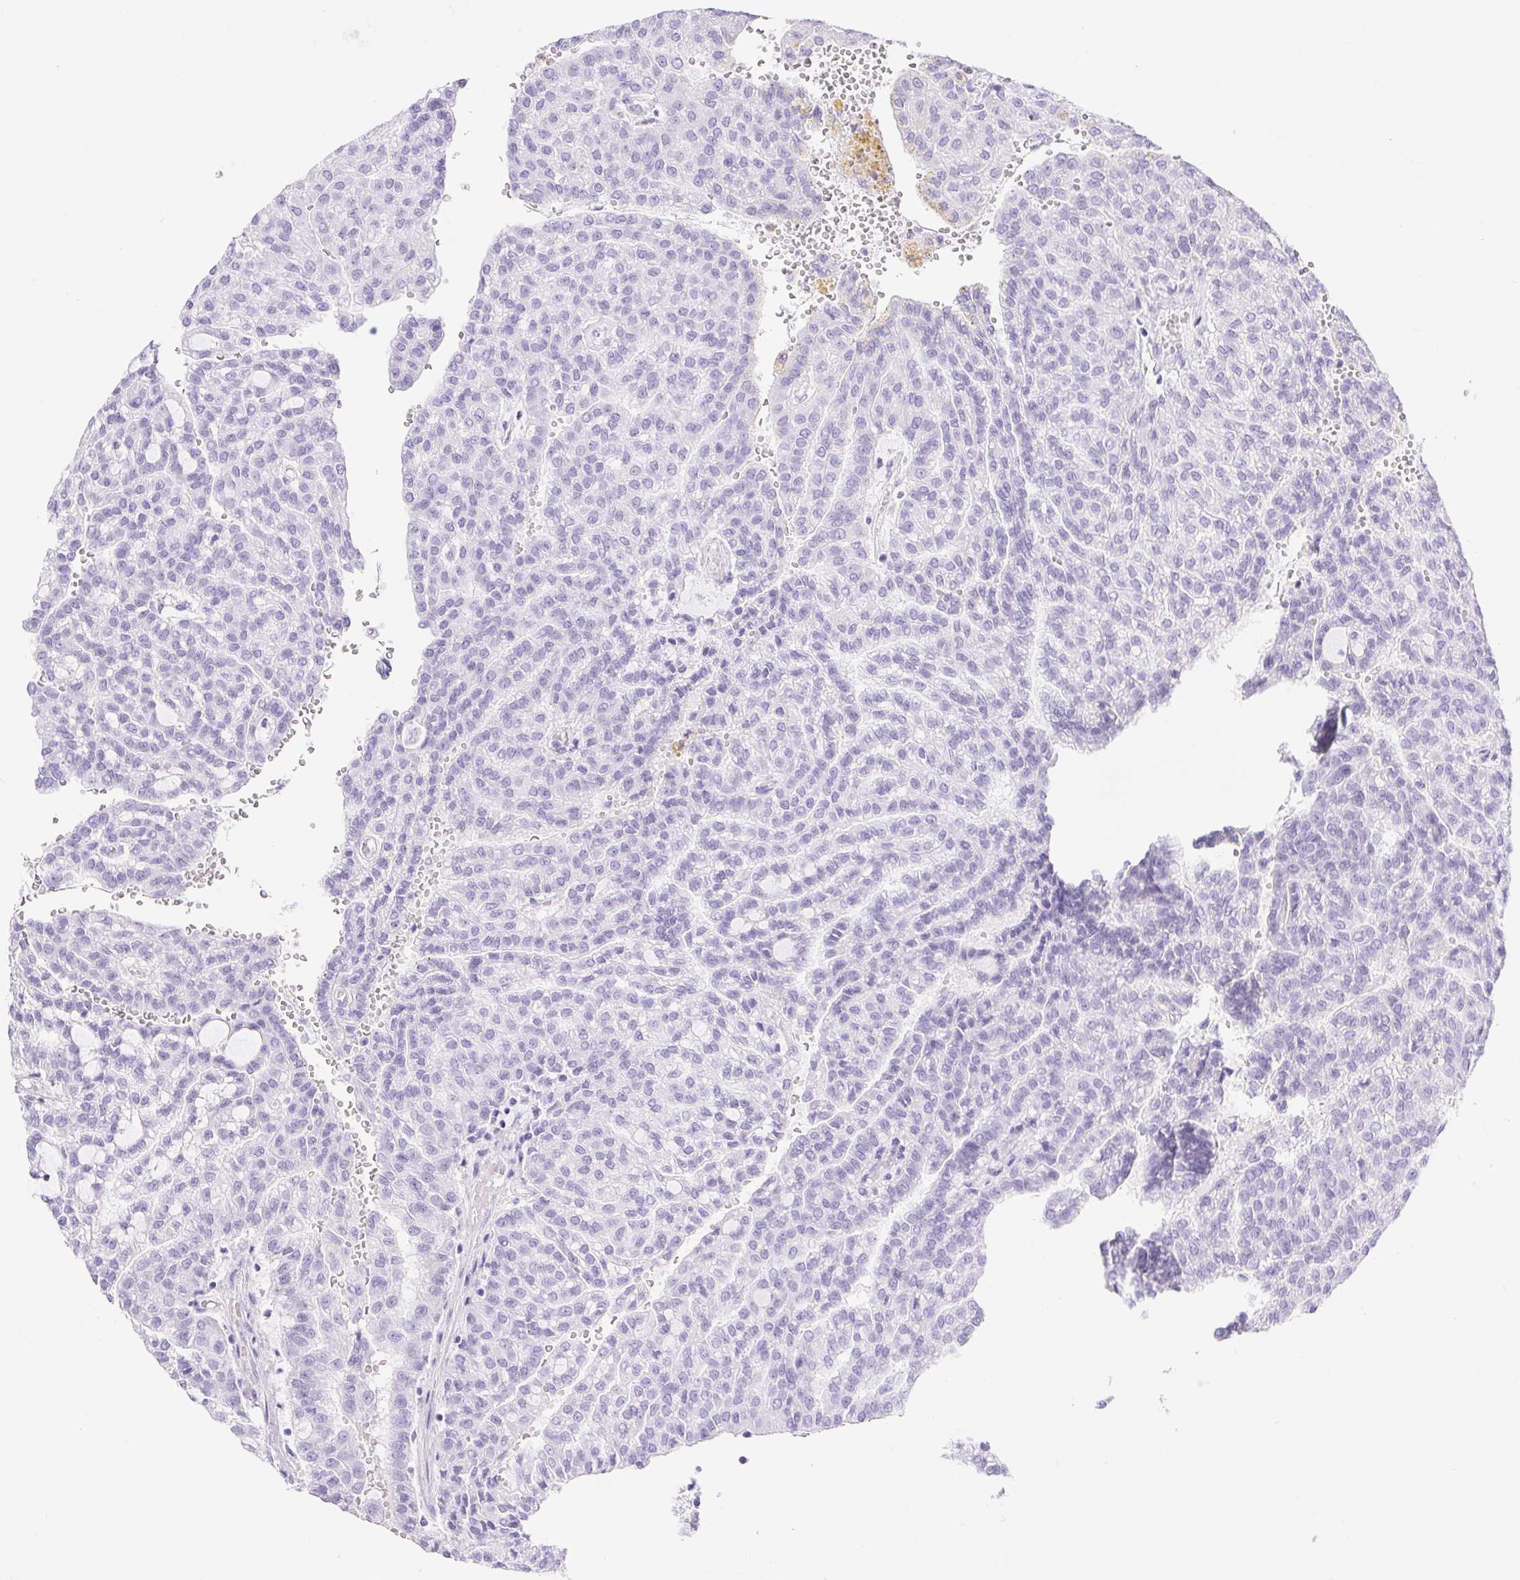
{"staining": {"intensity": "negative", "quantity": "none", "location": "none"}, "tissue": "renal cancer", "cell_type": "Tumor cells", "image_type": "cancer", "snomed": [{"axis": "morphology", "description": "Adenocarcinoma, NOS"}, {"axis": "topography", "description": "Kidney"}], "caption": "Tumor cells show no significant protein expression in renal cancer.", "gene": "ERP27", "patient": {"sex": "male", "age": 63}}